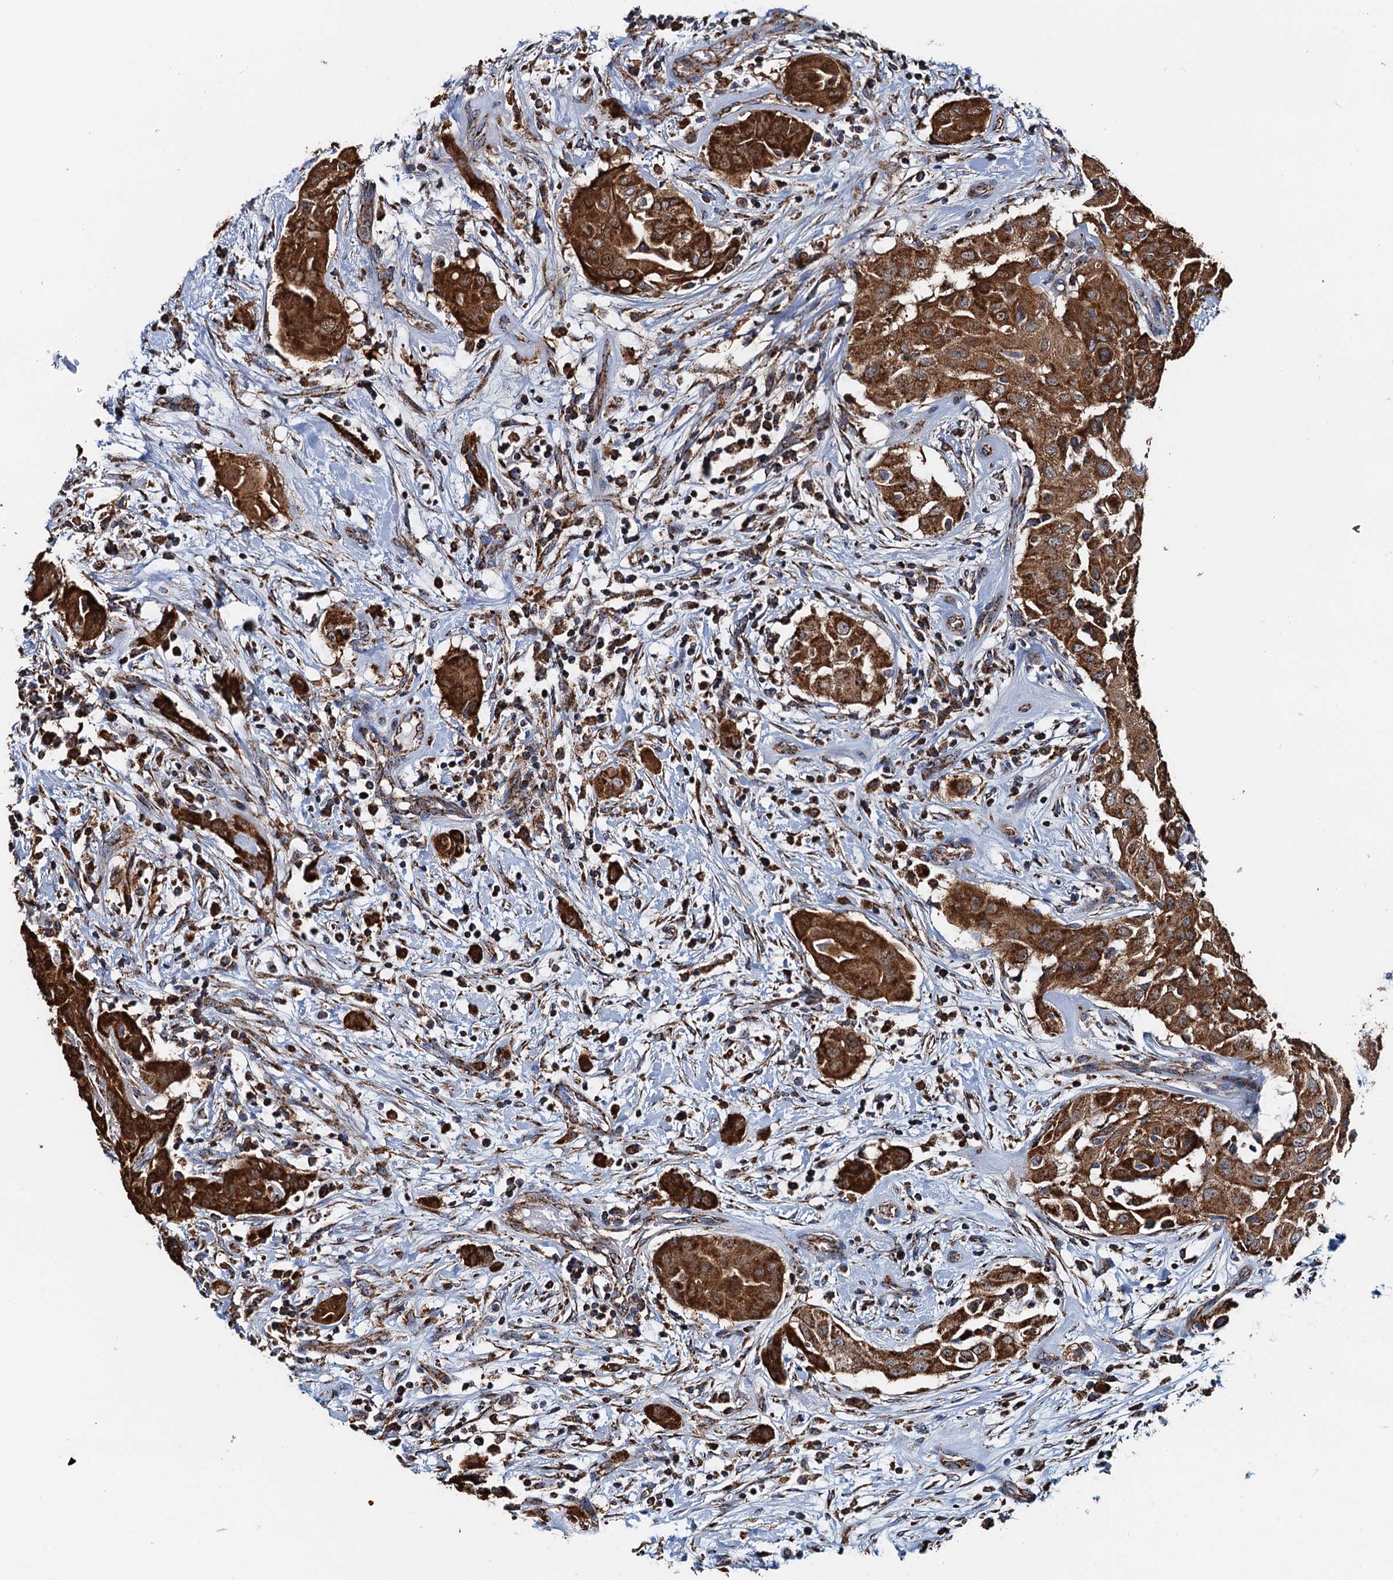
{"staining": {"intensity": "strong", "quantity": ">75%", "location": "cytoplasmic/membranous"}, "tissue": "thyroid cancer", "cell_type": "Tumor cells", "image_type": "cancer", "snomed": [{"axis": "morphology", "description": "Papillary adenocarcinoma, NOS"}, {"axis": "topography", "description": "Thyroid gland"}], "caption": "The micrograph reveals immunohistochemical staining of thyroid cancer. There is strong cytoplasmic/membranous positivity is identified in approximately >75% of tumor cells. The protein of interest is stained brown, and the nuclei are stained in blue (DAB (3,3'-diaminobenzidine) IHC with brightfield microscopy, high magnification).", "gene": "AAGAB", "patient": {"sex": "female", "age": 59}}